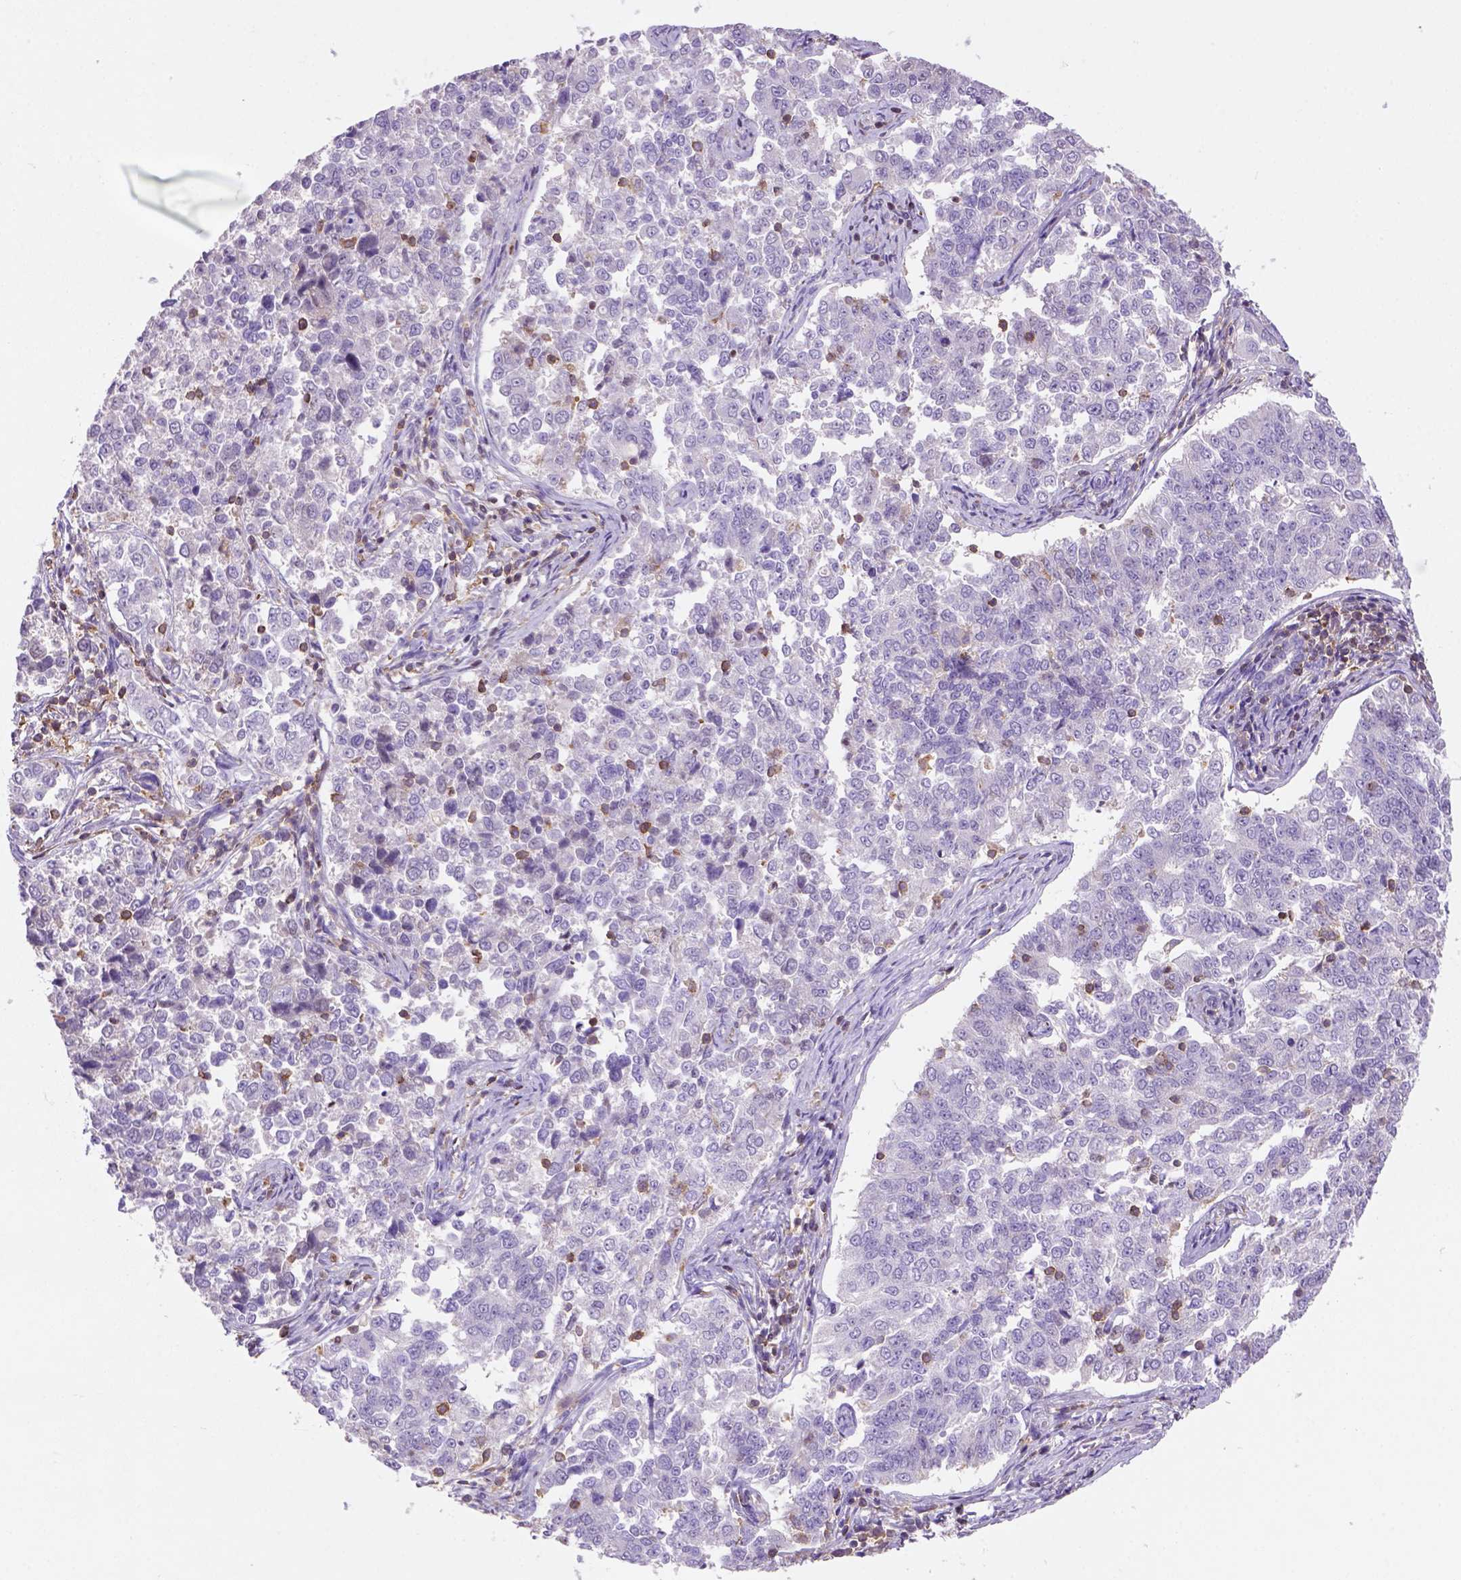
{"staining": {"intensity": "negative", "quantity": "none", "location": "none"}, "tissue": "endometrial cancer", "cell_type": "Tumor cells", "image_type": "cancer", "snomed": [{"axis": "morphology", "description": "Adenocarcinoma, NOS"}, {"axis": "topography", "description": "Endometrium"}], "caption": "Tumor cells are negative for brown protein staining in endometrial adenocarcinoma.", "gene": "INPP5D", "patient": {"sex": "female", "age": 43}}